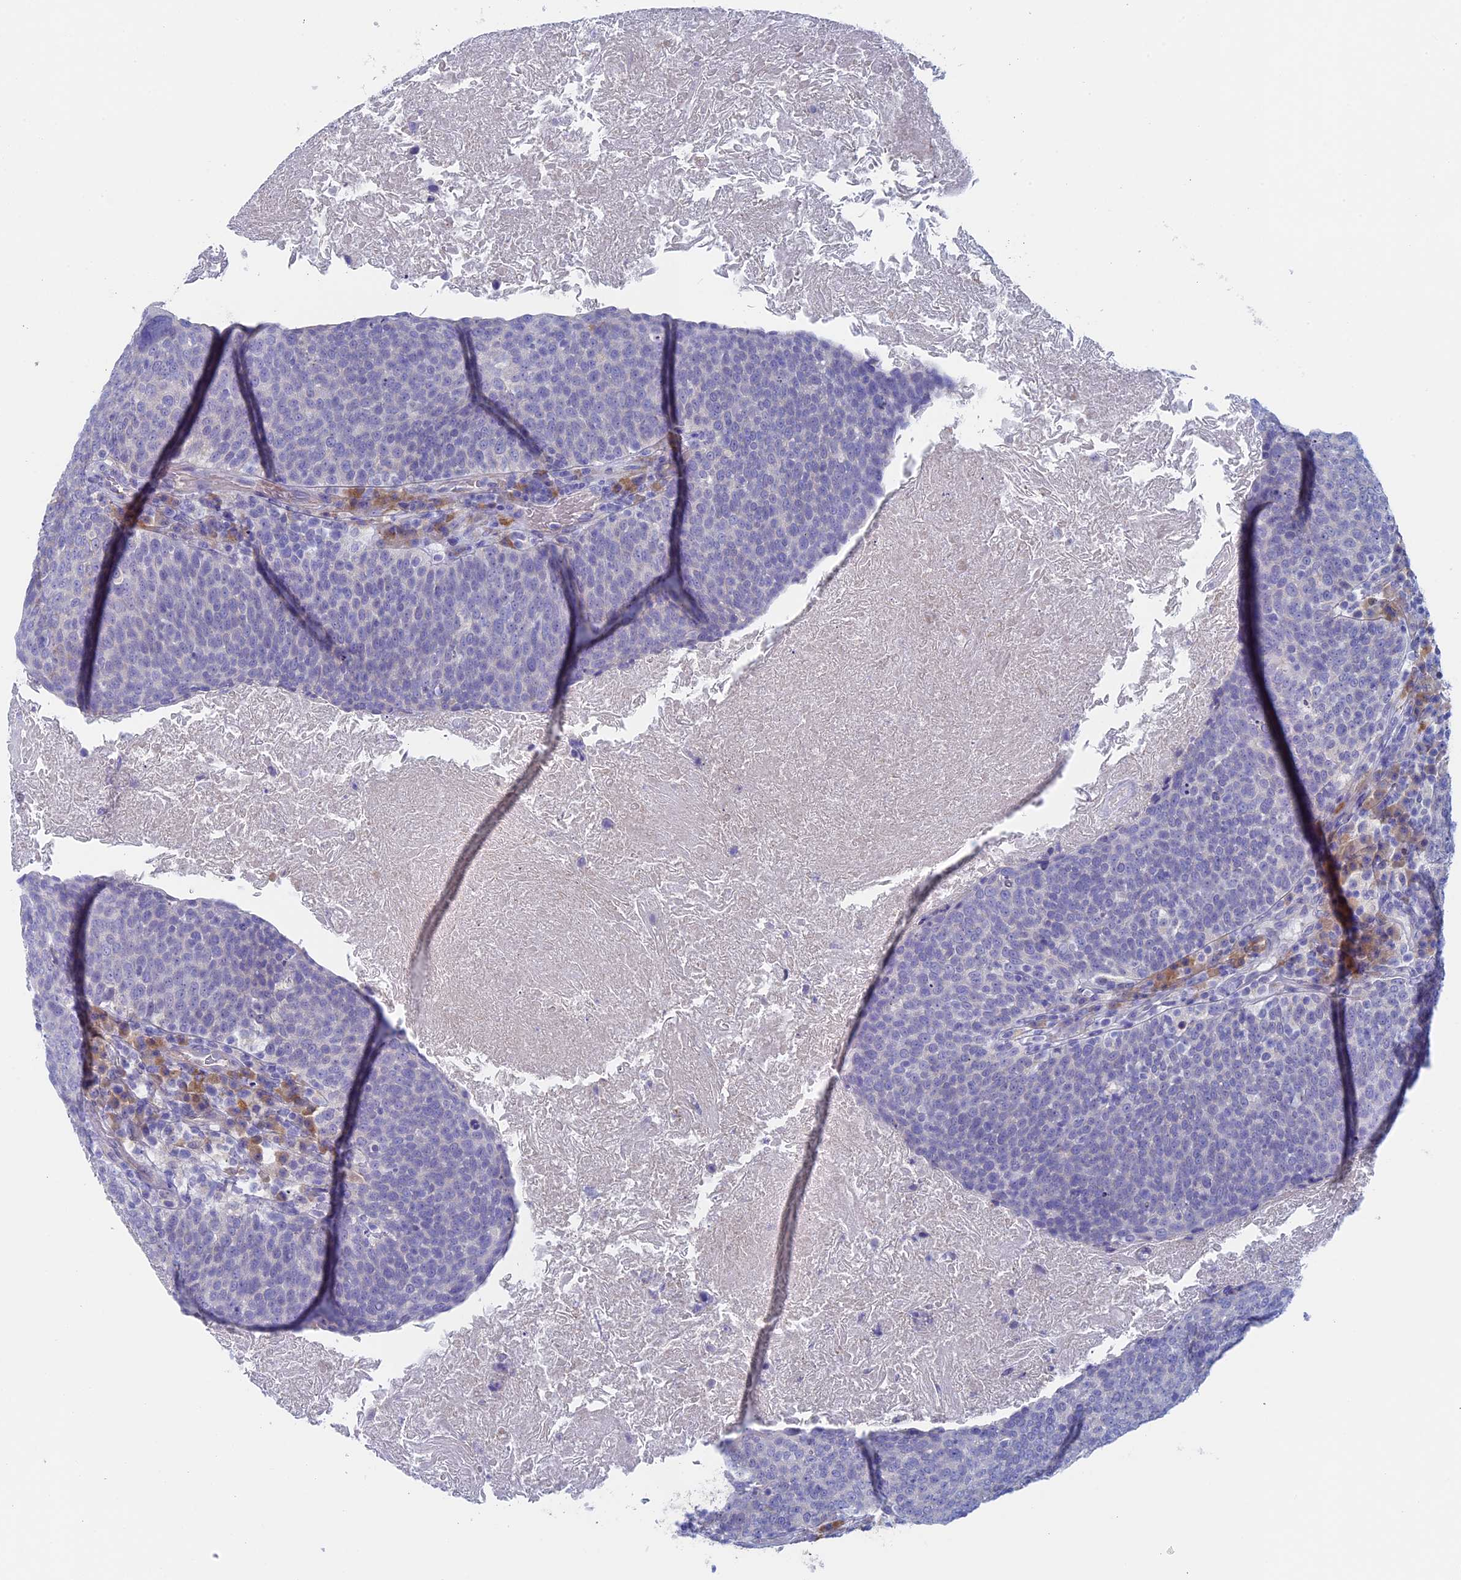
{"staining": {"intensity": "negative", "quantity": "none", "location": "none"}, "tissue": "head and neck cancer", "cell_type": "Tumor cells", "image_type": "cancer", "snomed": [{"axis": "morphology", "description": "Squamous cell carcinoma, NOS"}, {"axis": "morphology", "description": "Squamous cell carcinoma, metastatic, NOS"}, {"axis": "topography", "description": "Lymph node"}, {"axis": "topography", "description": "Head-Neck"}], "caption": "The micrograph demonstrates no significant staining in tumor cells of head and neck squamous cell carcinoma.", "gene": "MAGEB6", "patient": {"sex": "male", "age": 62}}